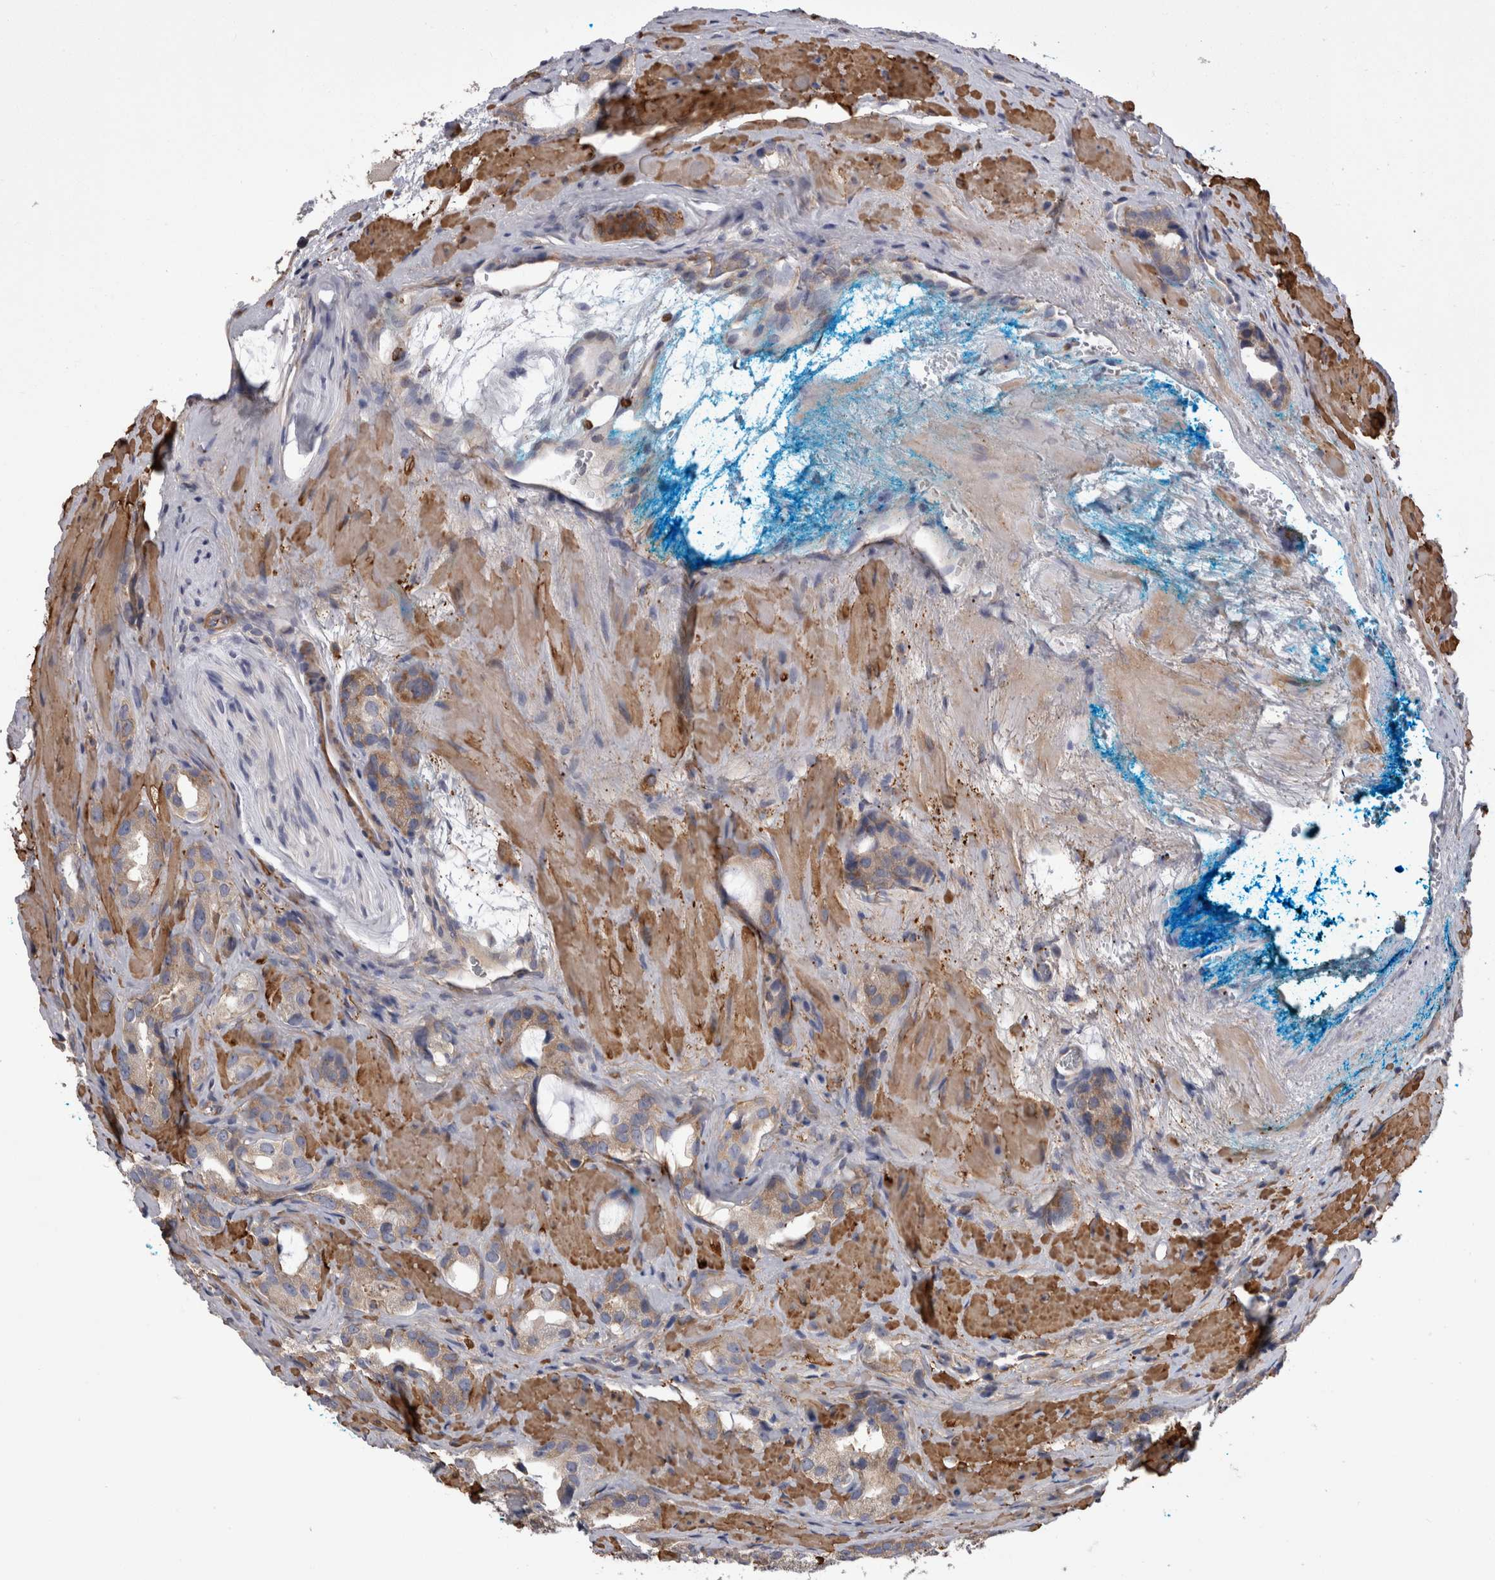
{"staining": {"intensity": "weak", "quantity": ">75%", "location": "cytoplasmic/membranous"}, "tissue": "prostate cancer", "cell_type": "Tumor cells", "image_type": "cancer", "snomed": [{"axis": "morphology", "description": "Adenocarcinoma, High grade"}, {"axis": "topography", "description": "Prostate"}], "caption": "About >75% of tumor cells in human adenocarcinoma (high-grade) (prostate) display weak cytoplasmic/membranous protein staining as visualized by brown immunohistochemical staining.", "gene": "EPRS1", "patient": {"sex": "male", "age": 63}}